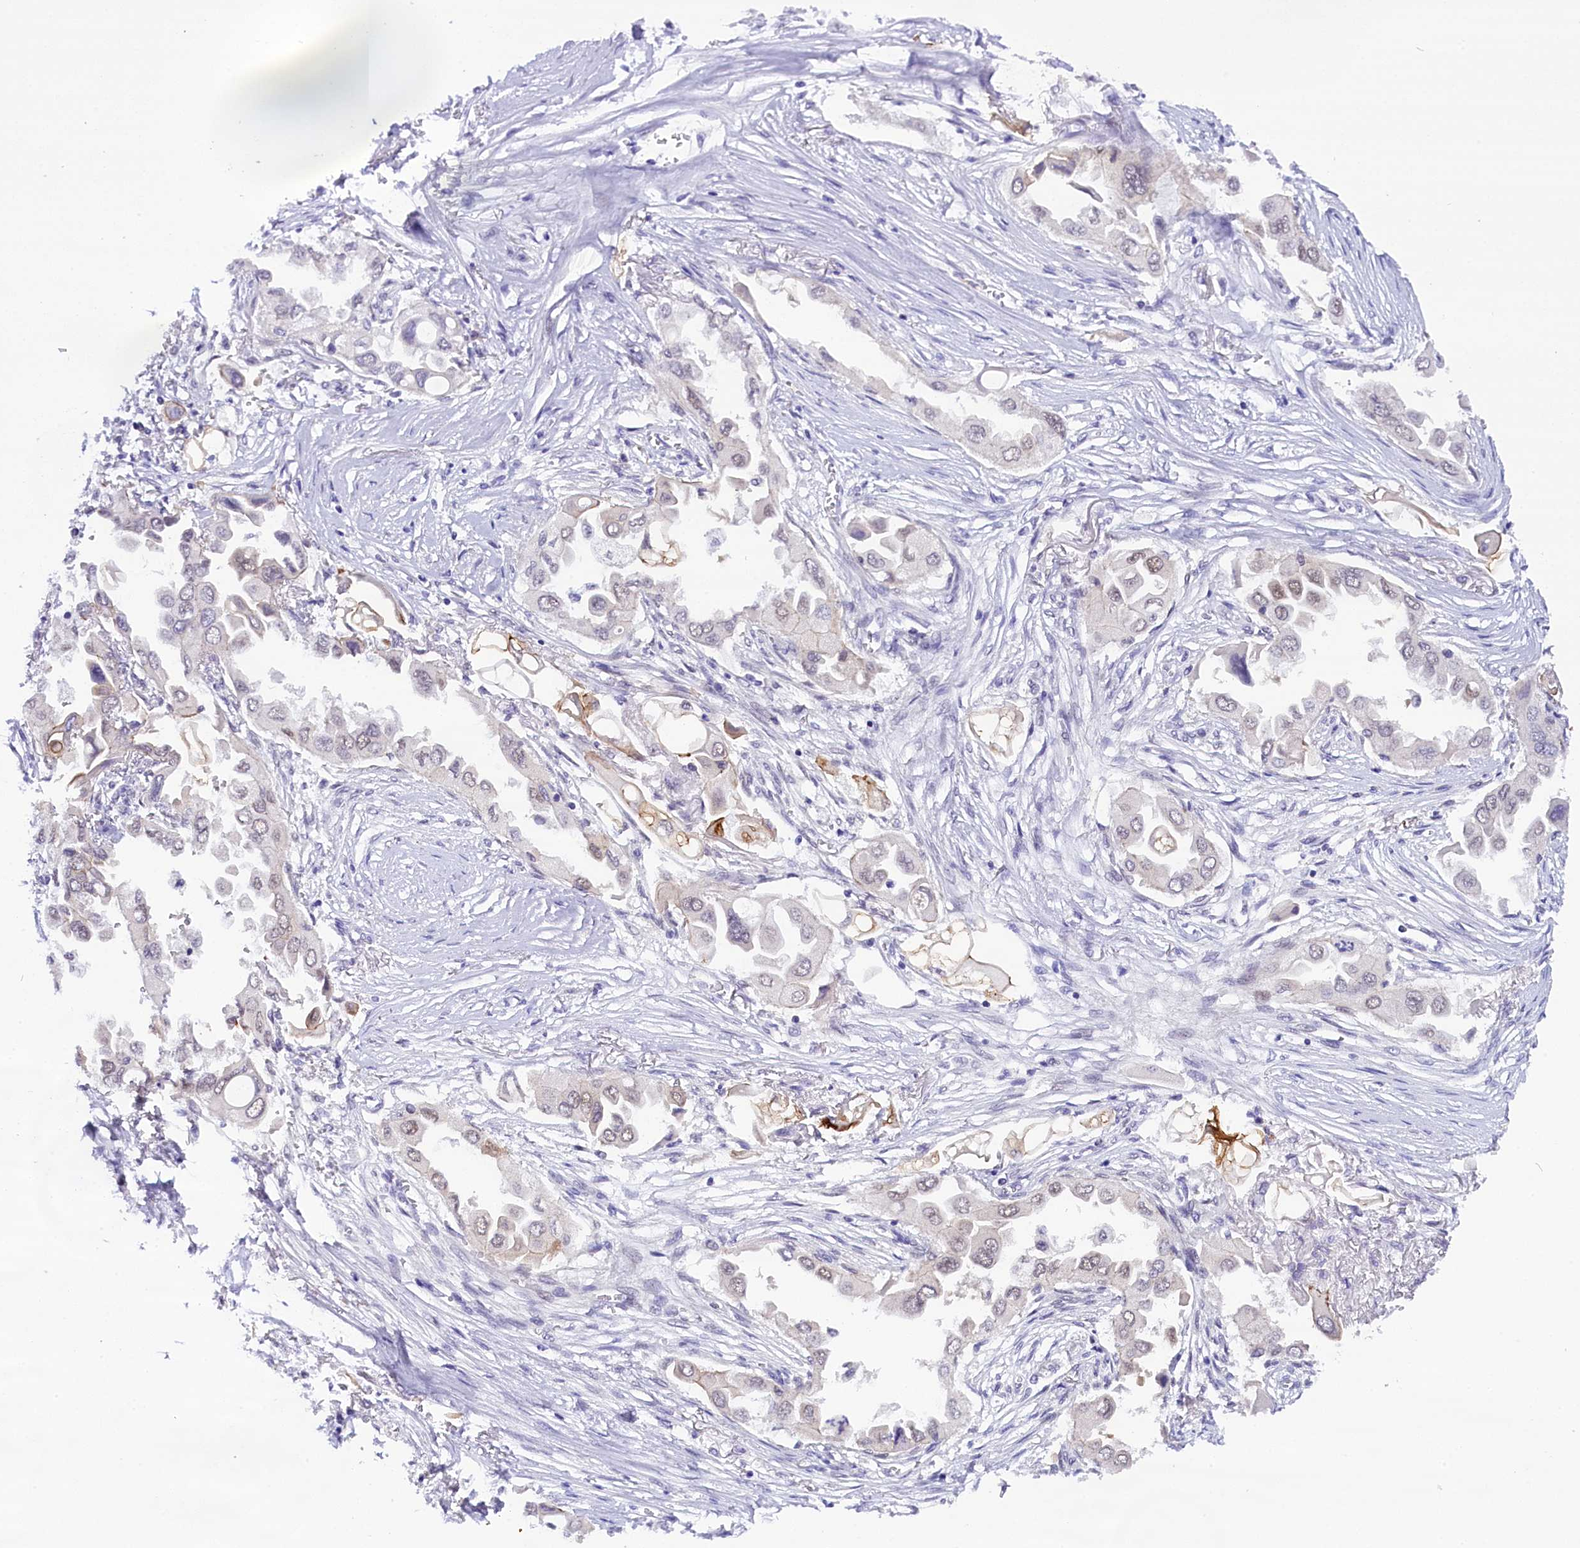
{"staining": {"intensity": "negative", "quantity": "none", "location": "none"}, "tissue": "lung cancer", "cell_type": "Tumor cells", "image_type": "cancer", "snomed": [{"axis": "morphology", "description": "Adenocarcinoma, NOS"}, {"axis": "topography", "description": "Lung"}], "caption": "The micrograph exhibits no significant positivity in tumor cells of lung cancer.", "gene": "OSGEP", "patient": {"sex": "female", "age": 76}}